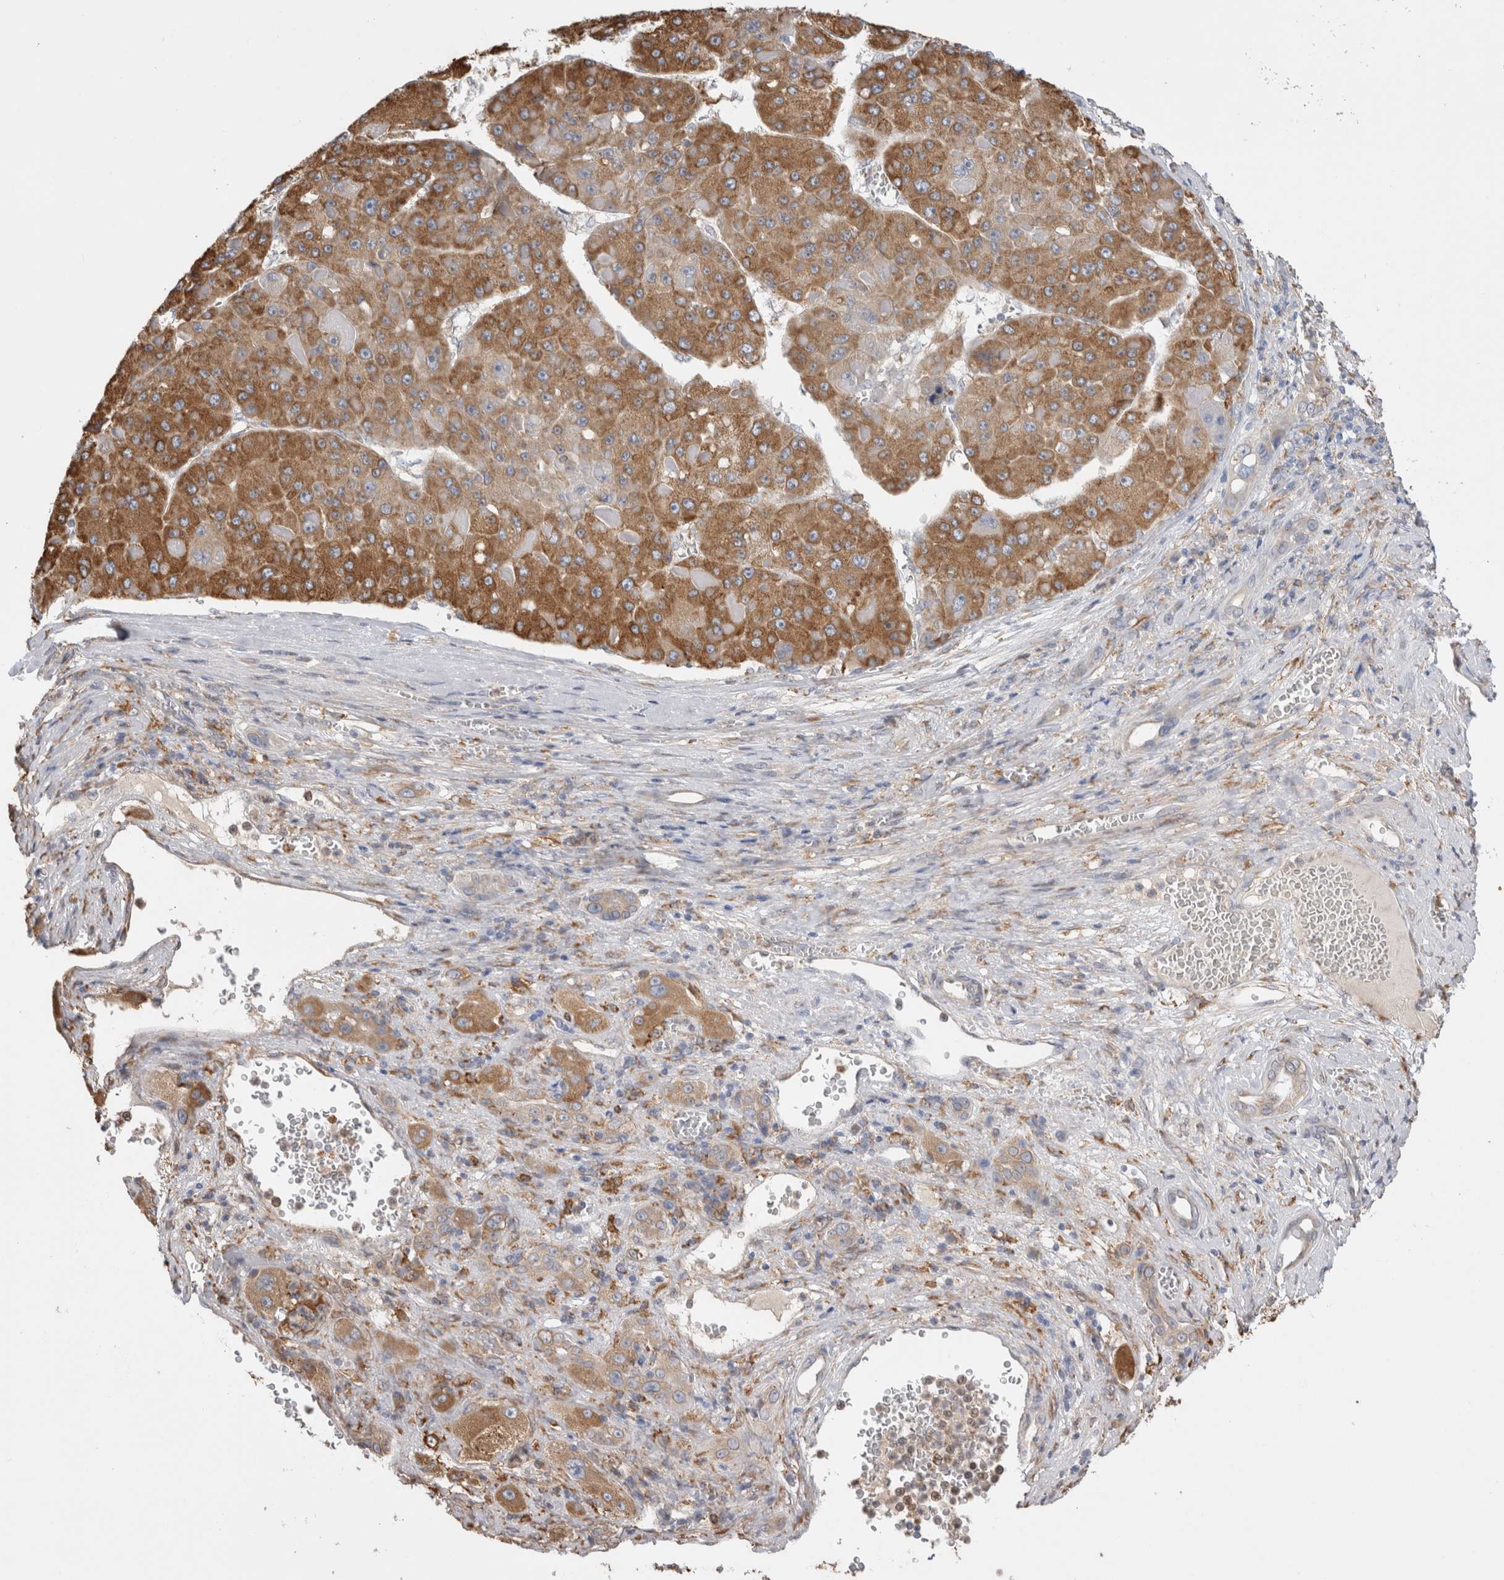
{"staining": {"intensity": "strong", "quantity": ">75%", "location": "cytoplasmic/membranous"}, "tissue": "liver cancer", "cell_type": "Tumor cells", "image_type": "cancer", "snomed": [{"axis": "morphology", "description": "Carcinoma, Hepatocellular, NOS"}, {"axis": "topography", "description": "Liver"}], "caption": "A histopathology image of human liver cancer (hepatocellular carcinoma) stained for a protein reveals strong cytoplasmic/membranous brown staining in tumor cells.", "gene": "LRPAP1", "patient": {"sex": "female", "age": 73}}